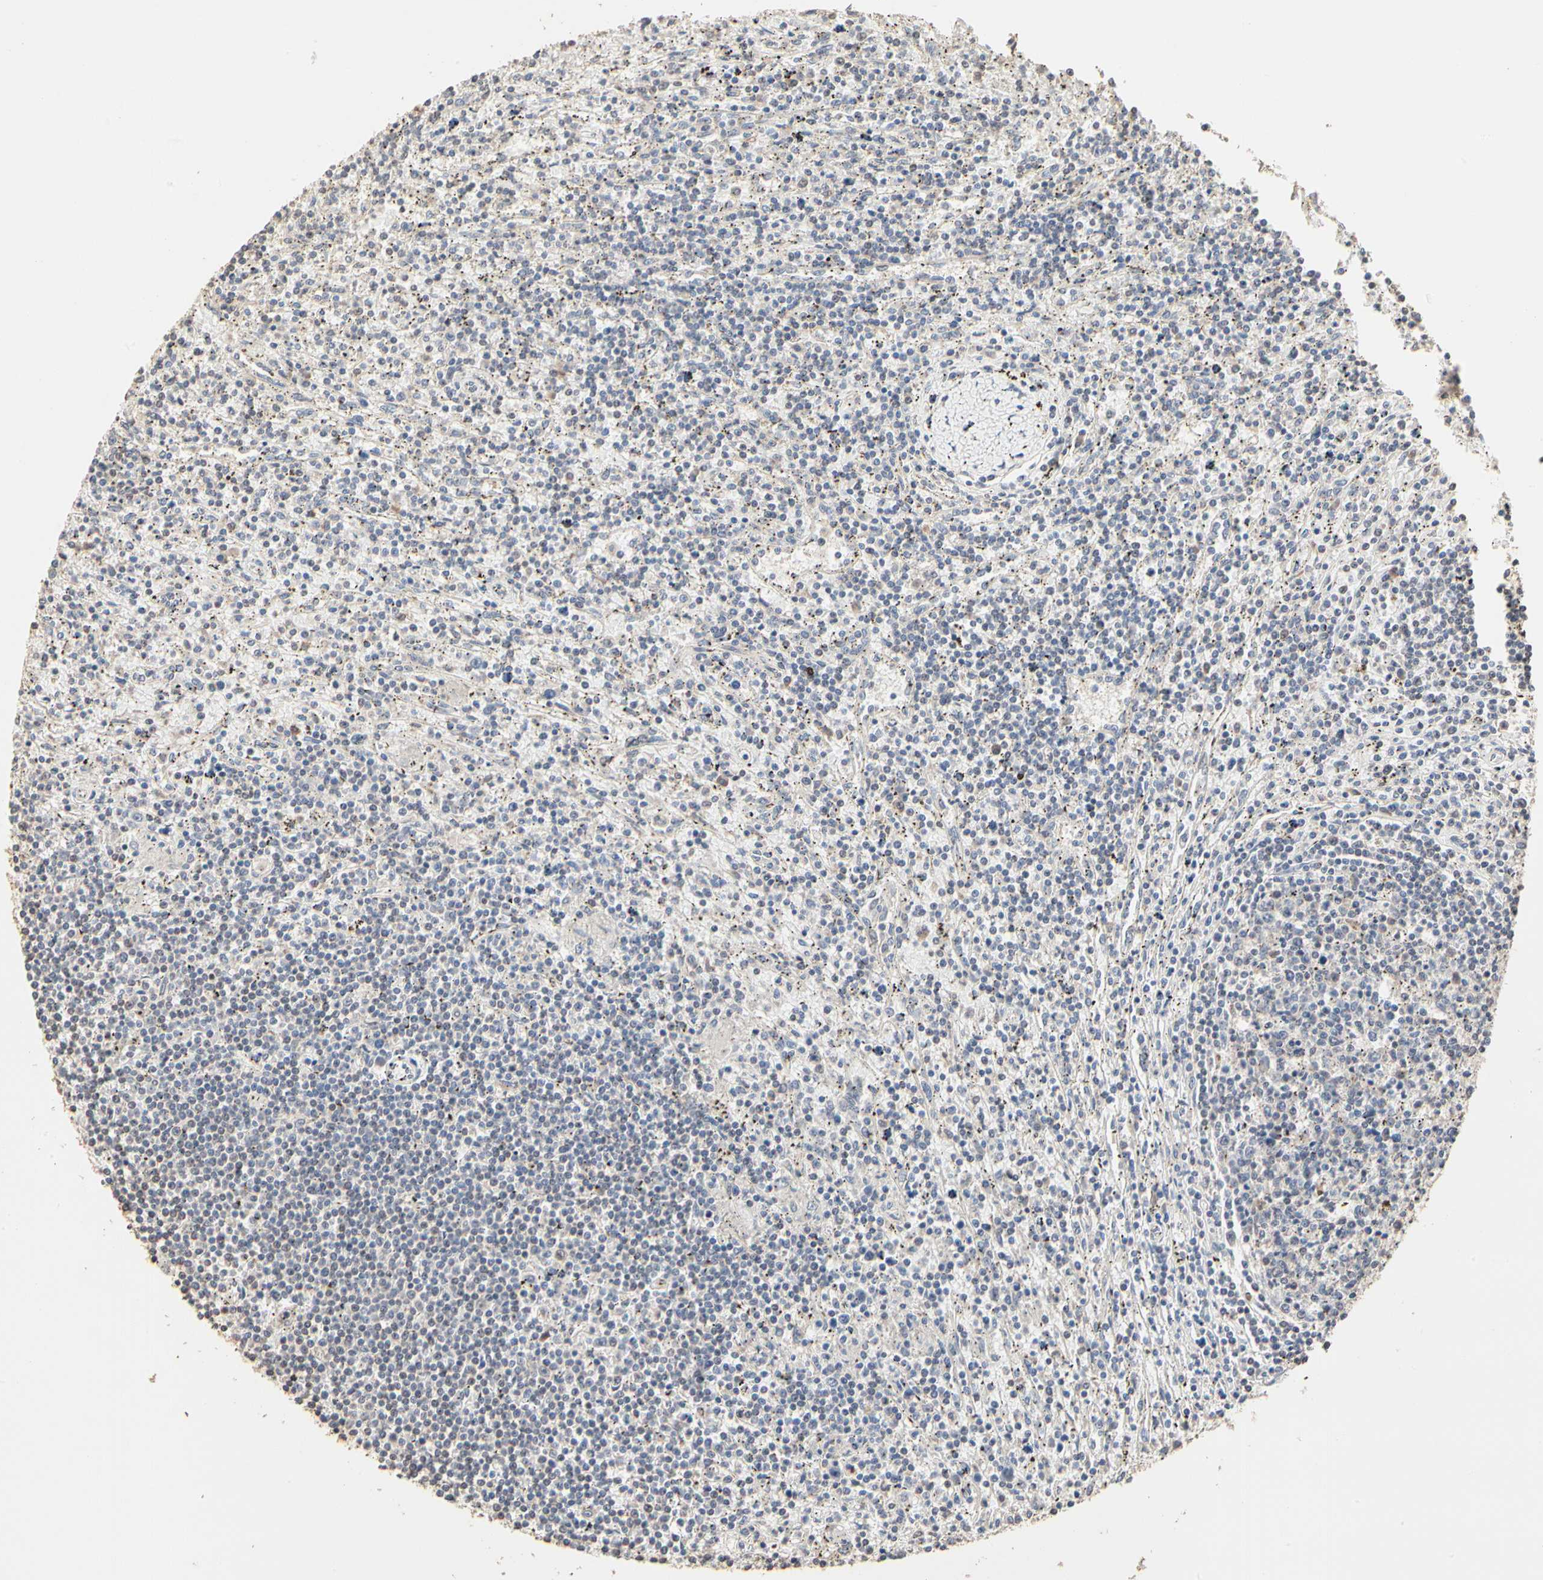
{"staining": {"intensity": "weak", "quantity": "<25%", "location": "cytoplasmic/membranous"}, "tissue": "lymphoma", "cell_type": "Tumor cells", "image_type": "cancer", "snomed": [{"axis": "morphology", "description": "Malignant lymphoma, non-Hodgkin's type, Low grade"}, {"axis": "topography", "description": "Spleen"}], "caption": "Tumor cells are negative for brown protein staining in malignant lymphoma, non-Hodgkin's type (low-grade). (DAB (3,3'-diaminobenzidine) immunohistochemistry (IHC) with hematoxylin counter stain).", "gene": "TAOK1", "patient": {"sex": "male", "age": 76}}